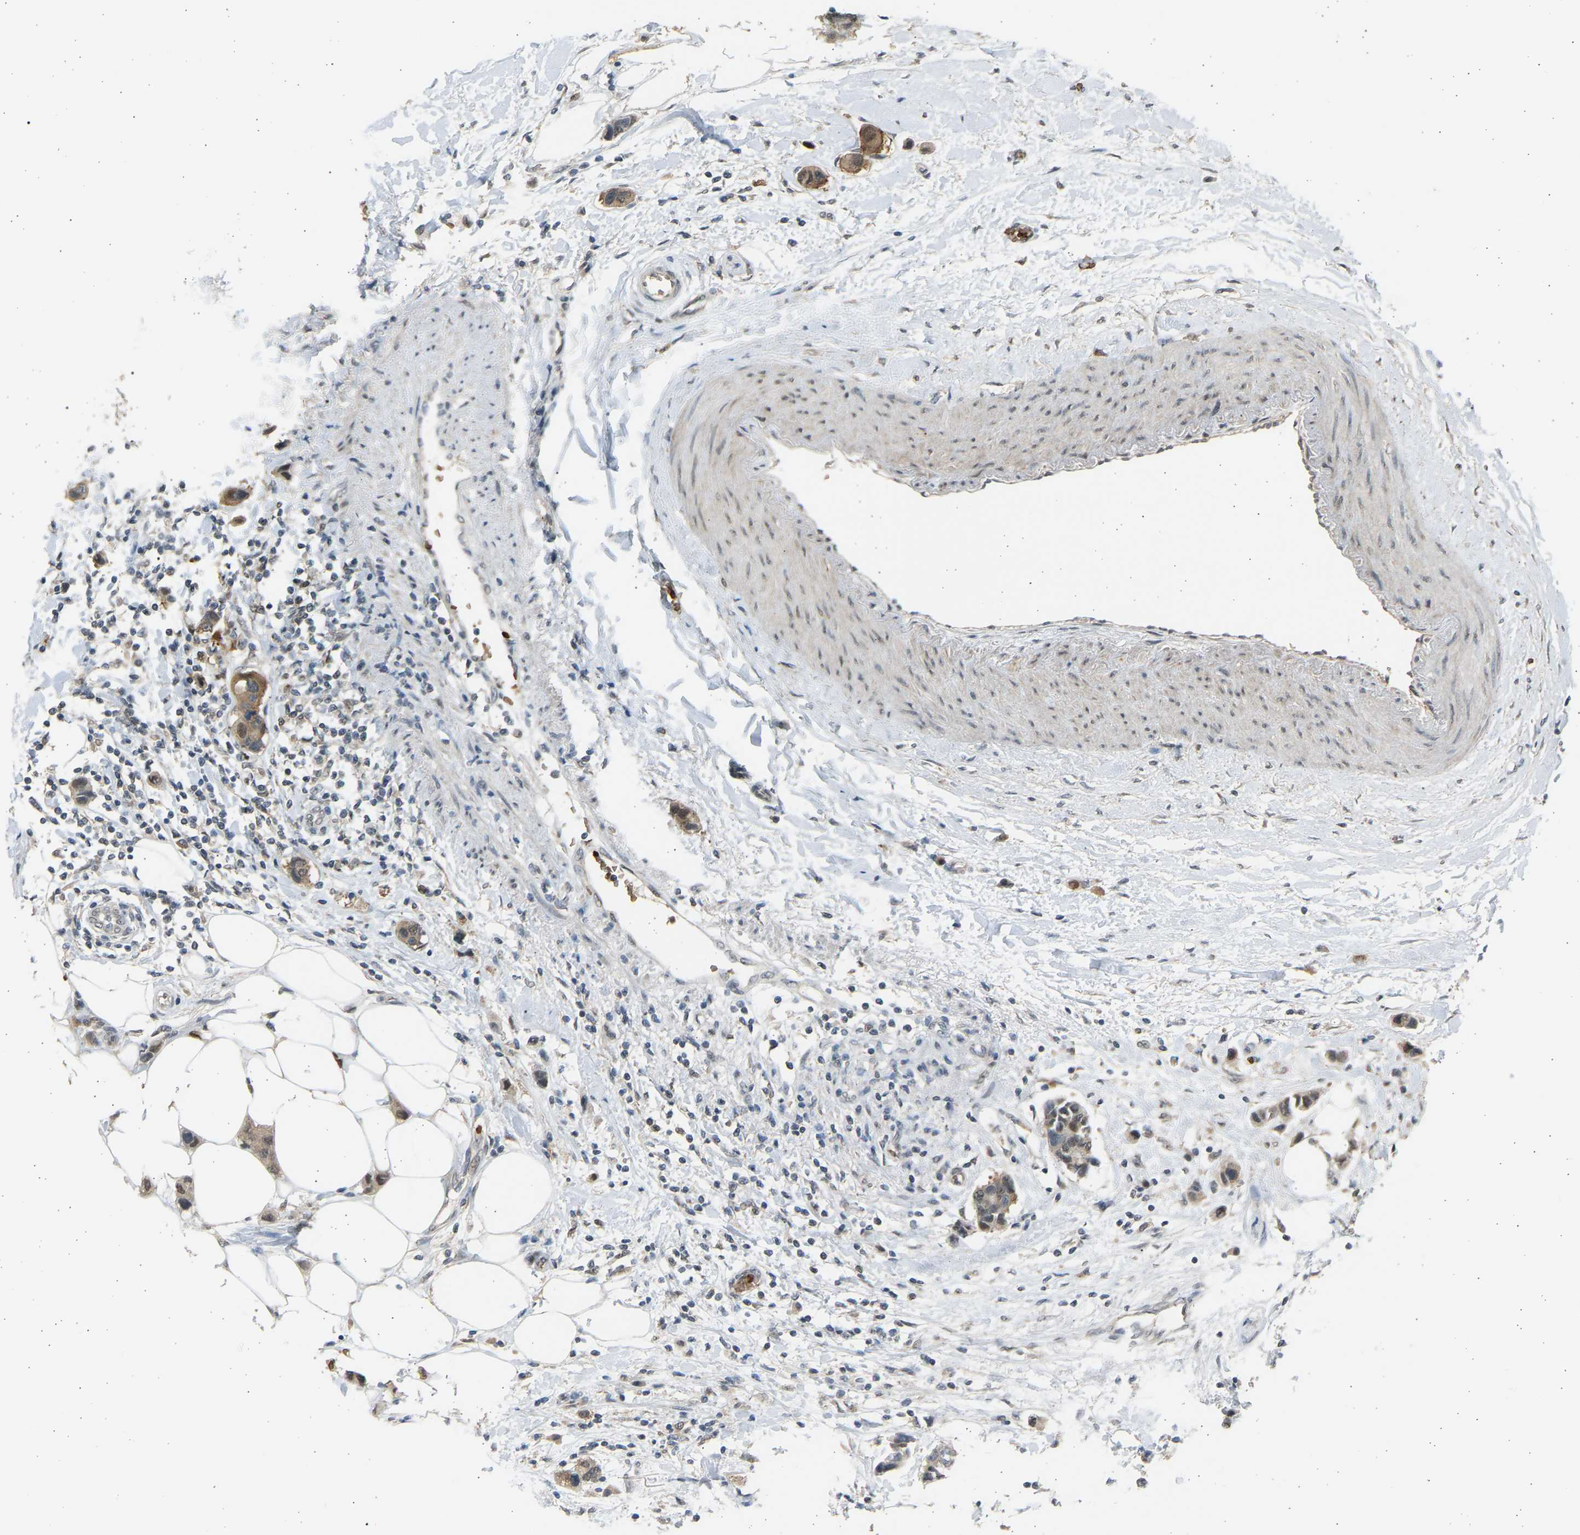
{"staining": {"intensity": "moderate", "quantity": ">75%", "location": "cytoplasmic/membranous"}, "tissue": "breast cancer", "cell_type": "Tumor cells", "image_type": "cancer", "snomed": [{"axis": "morphology", "description": "Normal tissue, NOS"}, {"axis": "morphology", "description": "Duct carcinoma"}, {"axis": "topography", "description": "Breast"}], "caption": "Immunohistochemical staining of breast infiltrating ductal carcinoma exhibits moderate cytoplasmic/membranous protein positivity in approximately >75% of tumor cells. (DAB IHC, brown staining for protein, blue staining for nuclei).", "gene": "BIRC2", "patient": {"sex": "female", "age": 50}}